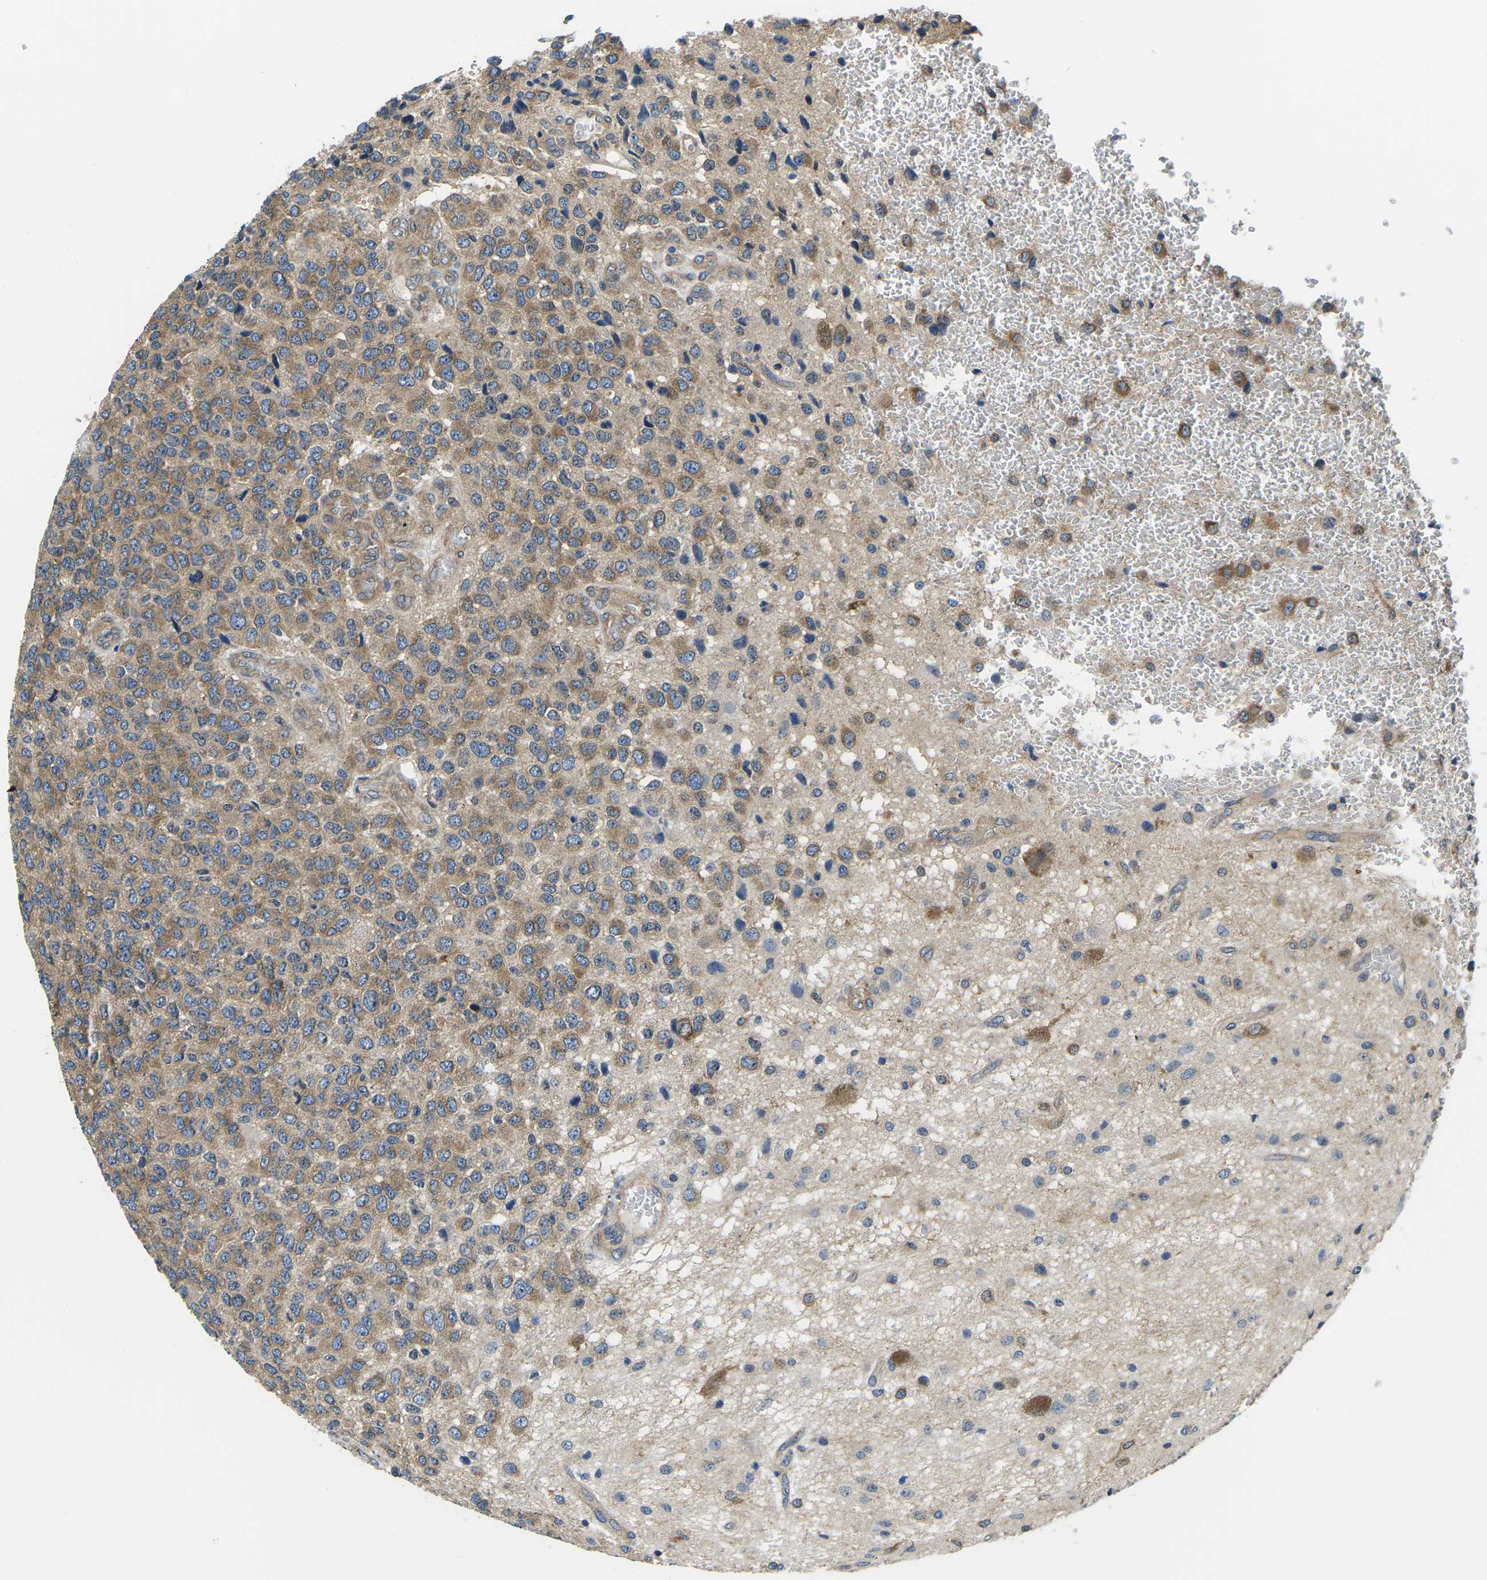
{"staining": {"intensity": "moderate", "quantity": ">75%", "location": "cytoplasmic/membranous"}, "tissue": "glioma", "cell_type": "Tumor cells", "image_type": "cancer", "snomed": [{"axis": "morphology", "description": "Glioma, malignant, High grade"}, {"axis": "topography", "description": "pancreas cauda"}], "caption": "Immunohistochemical staining of glioma demonstrates moderate cytoplasmic/membranous protein expression in approximately >75% of tumor cells. Immunohistochemistry stains the protein in brown and the nuclei are stained blue.", "gene": "GSK3B", "patient": {"sex": "male", "age": 60}}